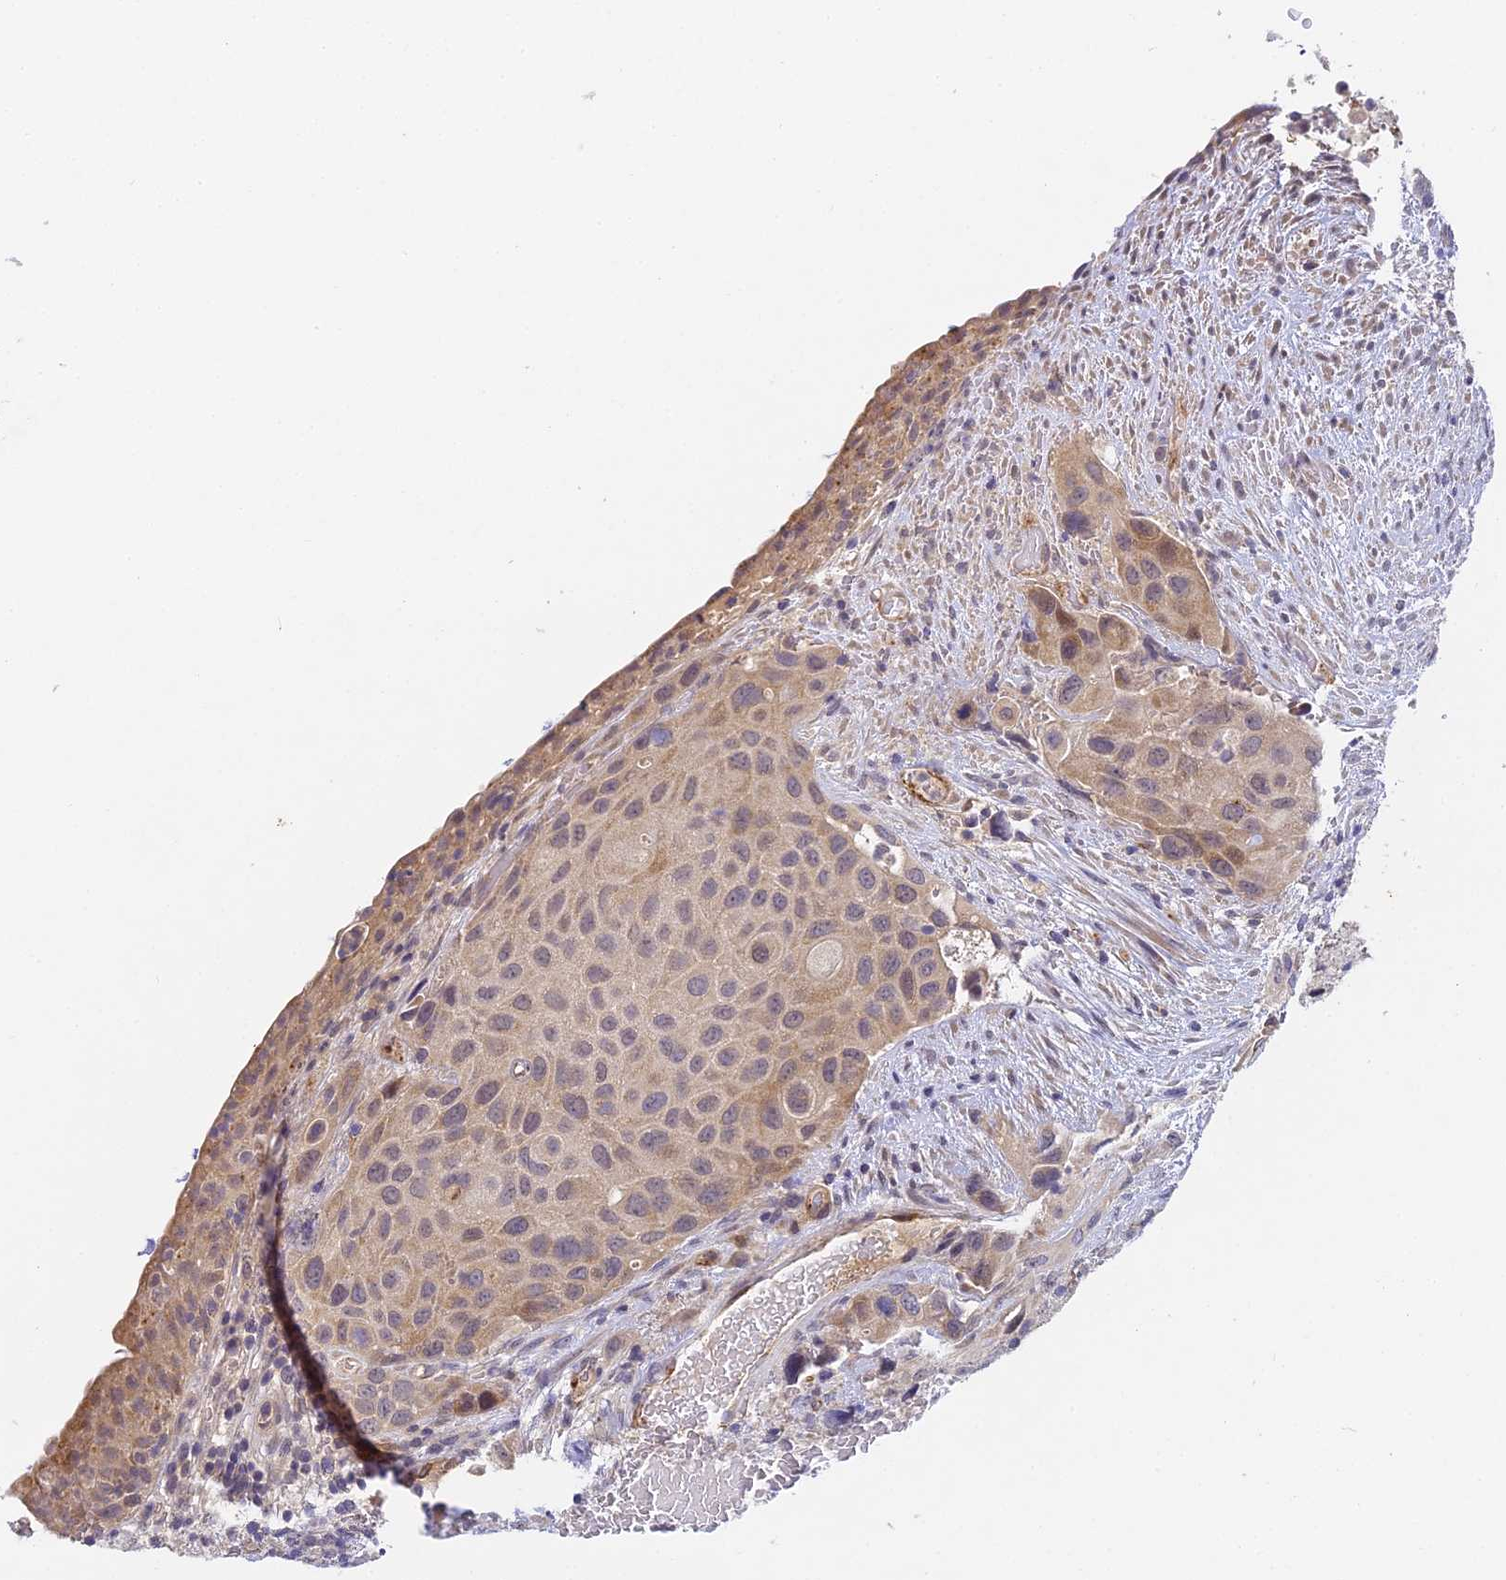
{"staining": {"intensity": "weak", "quantity": "25%-75%", "location": "cytoplasmic/membranous"}, "tissue": "urothelial cancer", "cell_type": "Tumor cells", "image_type": "cancer", "snomed": [{"axis": "morphology", "description": "Normal tissue, NOS"}, {"axis": "morphology", "description": "Urothelial carcinoma, High grade"}, {"axis": "topography", "description": "Vascular tissue"}, {"axis": "topography", "description": "Urinary bladder"}], "caption": "Immunohistochemistry (IHC) (DAB (3,3'-diaminobenzidine)) staining of urothelial carcinoma (high-grade) exhibits weak cytoplasmic/membranous protein staining in about 25%-75% of tumor cells.", "gene": "DNAAF10", "patient": {"sex": "female", "age": 56}}